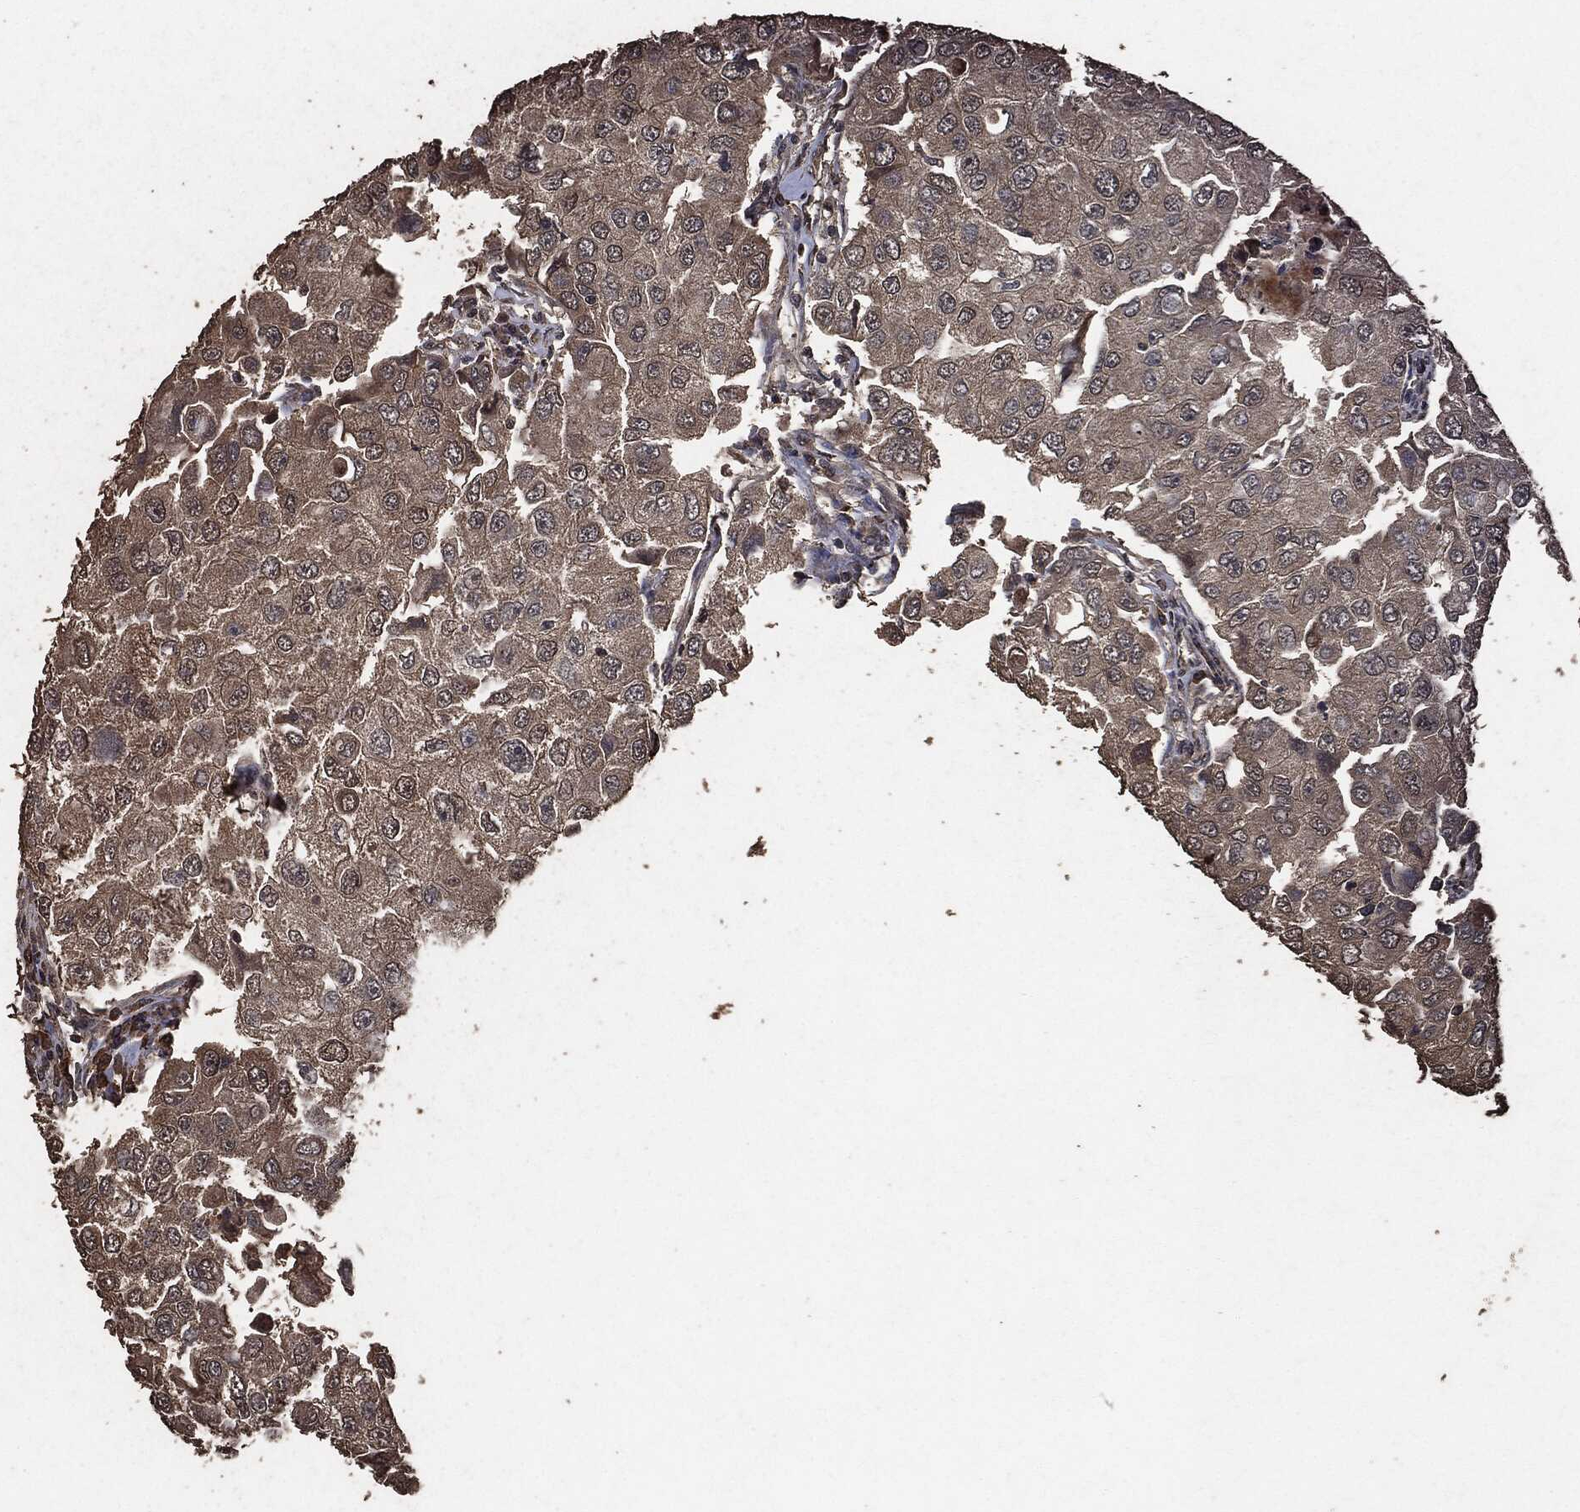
{"staining": {"intensity": "moderate", "quantity": "25%-75%", "location": "cytoplasmic/membranous"}, "tissue": "breast cancer", "cell_type": "Tumor cells", "image_type": "cancer", "snomed": [{"axis": "morphology", "description": "Duct carcinoma"}, {"axis": "topography", "description": "Breast"}], "caption": "DAB immunohistochemical staining of infiltrating ductal carcinoma (breast) demonstrates moderate cytoplasmic/membranous protein staining in approximately 25%-75% of tumor cells.", "gene": "AKT1S1", "patient": {"sex": "female", "age": 27}}